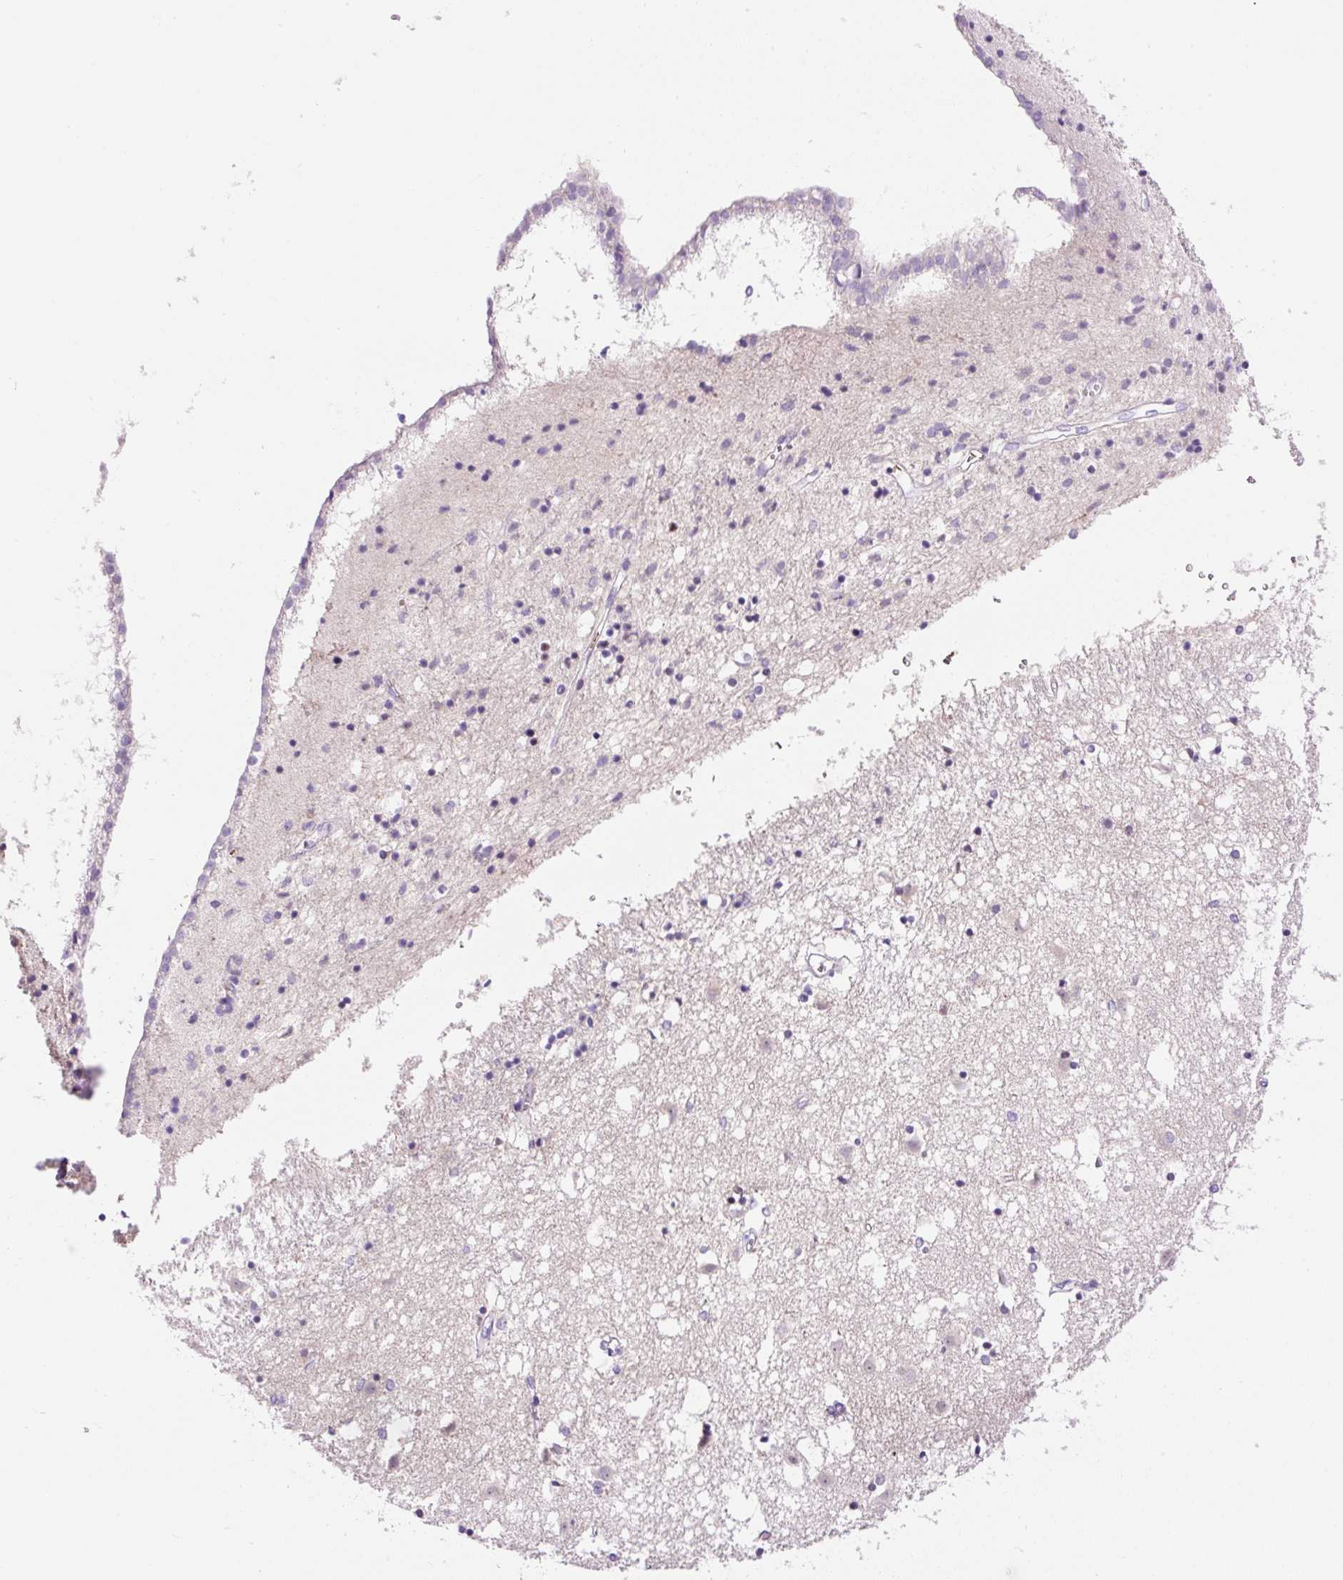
{"staining": {"intensity": "negative", "quantity": "none", "location": "none"}, "tissue": "caudate", "cell_type": "Glial cells", "image_type": "normal", "snomed": [{"axis": "morphology", "description": "Normal tissue, NOS"}, {"axis": "topography", "description": "Lateral ventricle wall"}], "caption": "This is a micrograph of immunohistochemistry staining of benign caudate, which shows no positivity in glial cells.", "gene": "LHFPL5", "patient": {"sex": "male", "age": 70}}